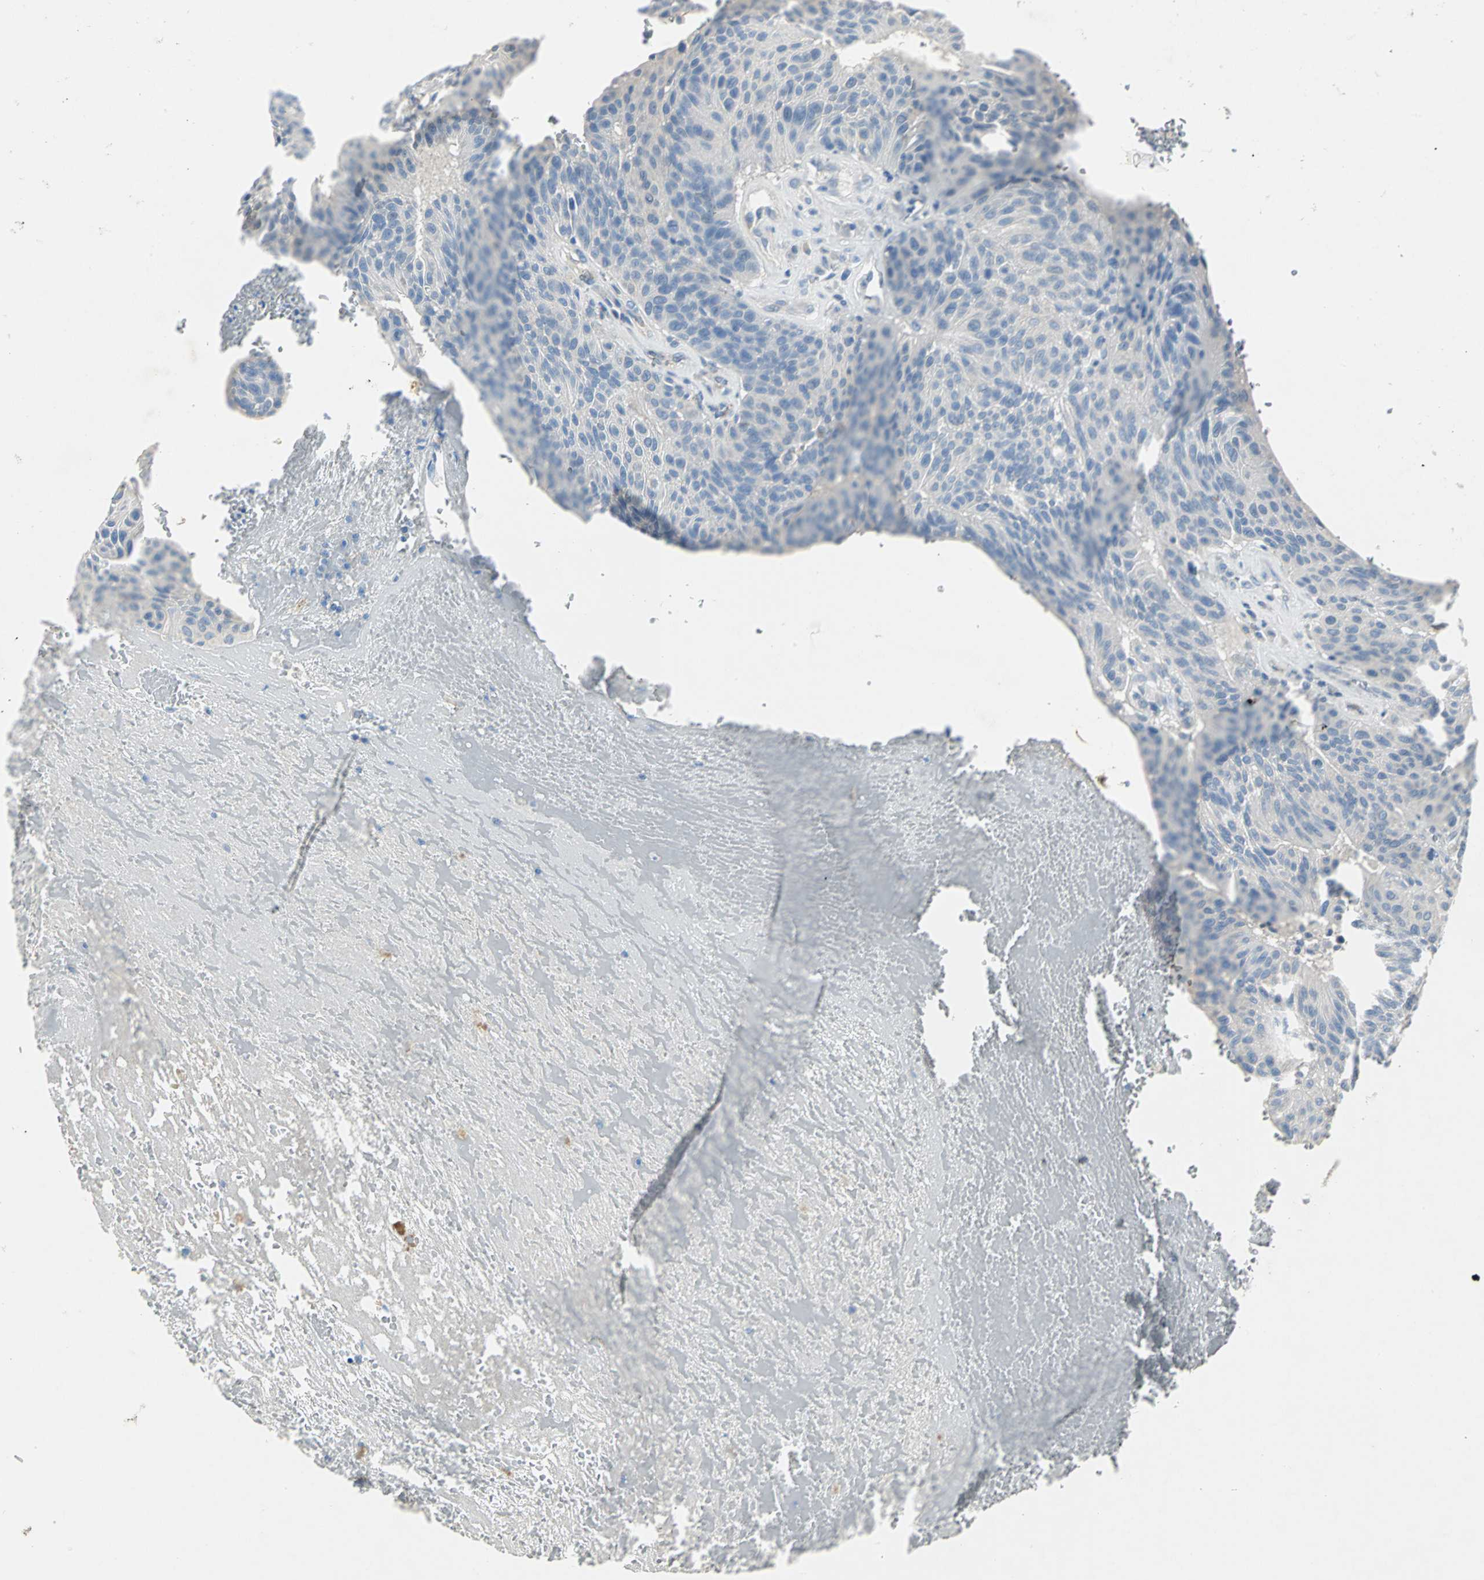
{"staining": {"intensity": "negative", "quantity": "none", "location": "none"}, "tissue": "urothelial cancer", "cell_type": "Tumor cells", "image_type": "cancer", "snomed": [{"axis": "morphology", "description": "Urothelial carcinoma, High grade"}, {"axis": "topography", "description": "Urinary bladder"}], "caption": "The image displays no staining of tumor cells in urothelial cancer. (DAB immunohistochemistry with hematoxylin counter stain).", "gene": "EFNB3", "patient": {"sex": "male", "age": 66}}